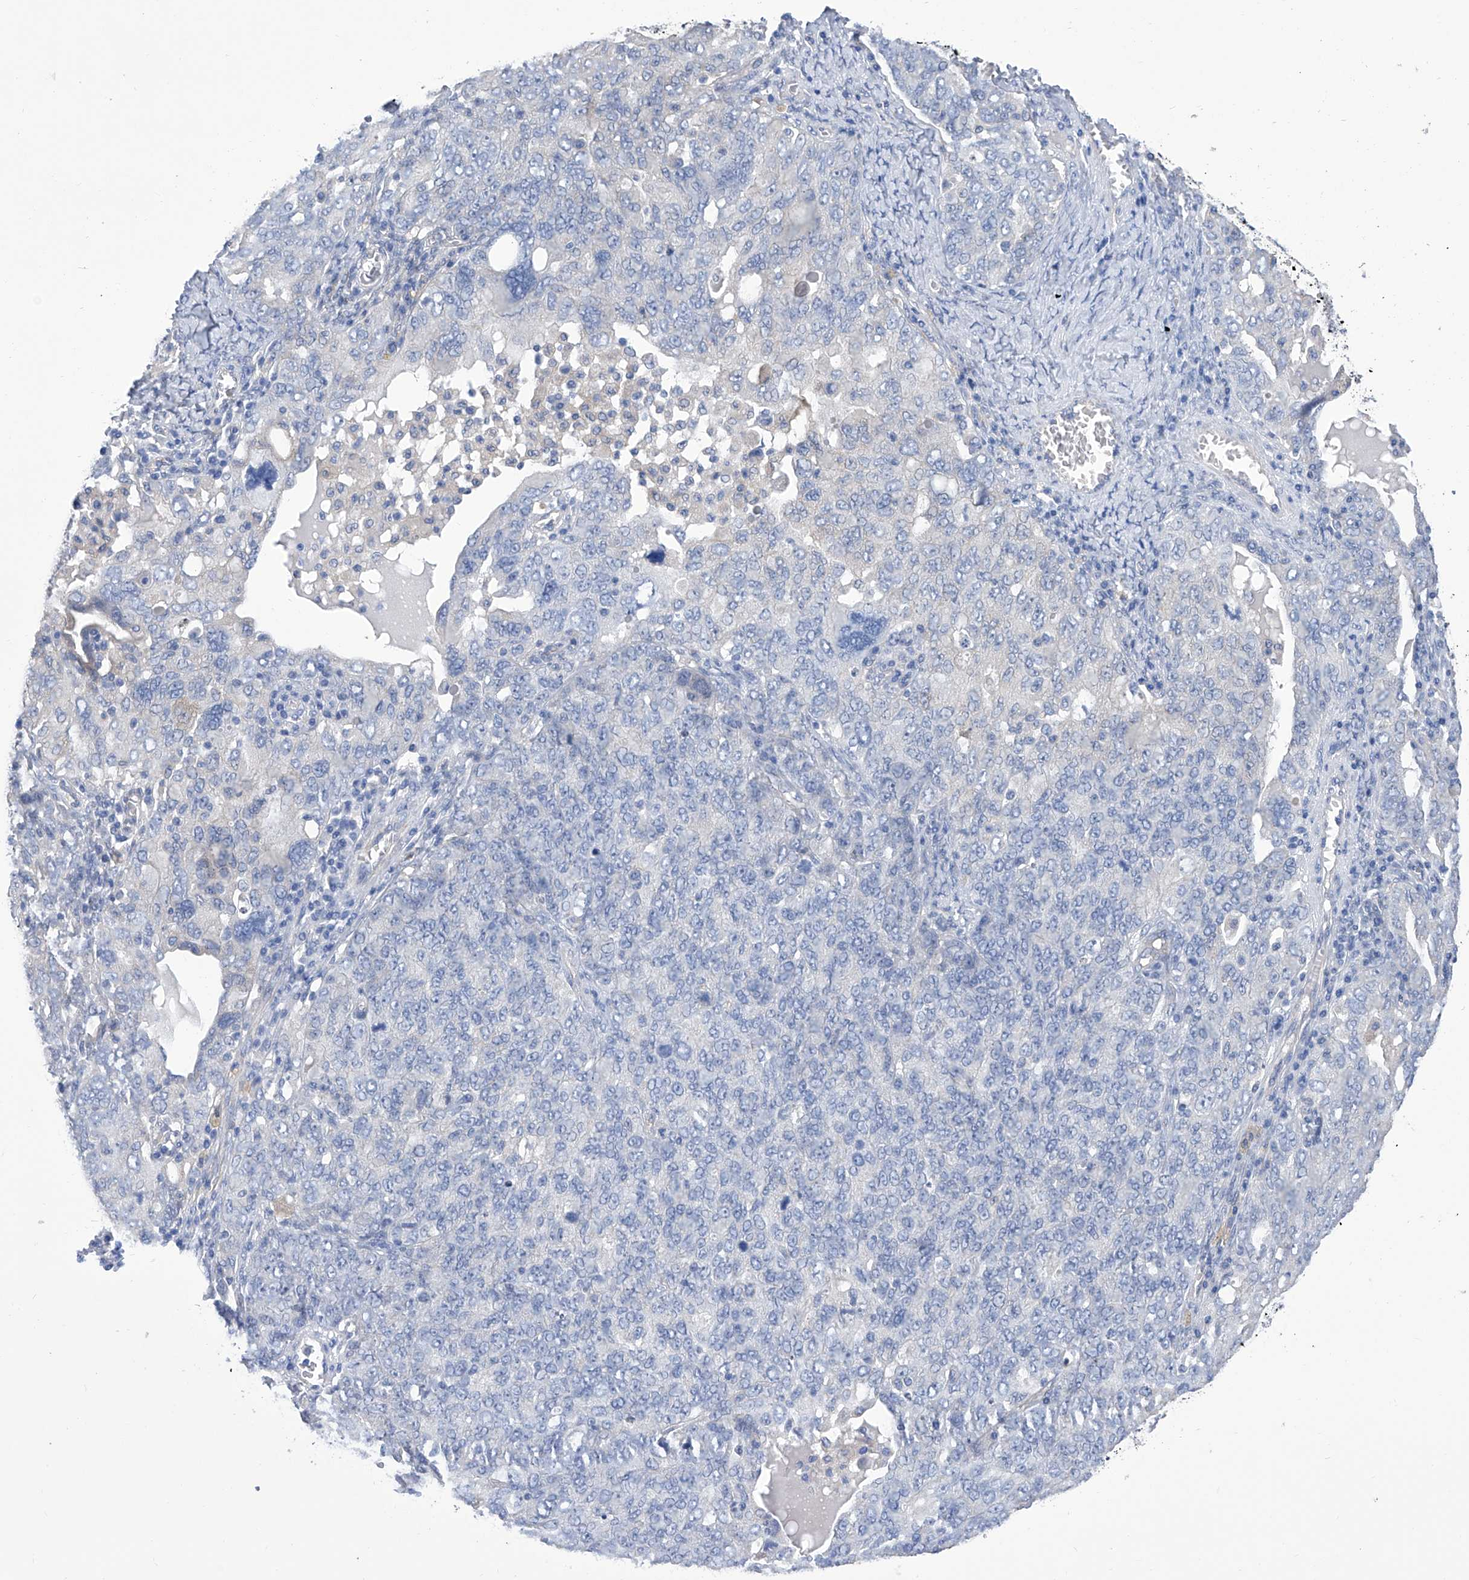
{"staining": {"intensity": "negative", "quantity": "none", "location": "none"}, "tissue": "ovarian cancer", "cell_type": "Tumor cells", "image_type": "cancer", "snomed": [{"axis": "morphology", "description": "Carcinoma, endometroid"}, {"axis": "topography", "description": "Ovary"}], "caption": "An IHC histopathology image of ovarian endometroid carcinoma is shown. There is no staining in tumor cells of ovarian endometroid carcinoma.", "gene": "SMS", "patient": {"sex": "female", "age": 62}}